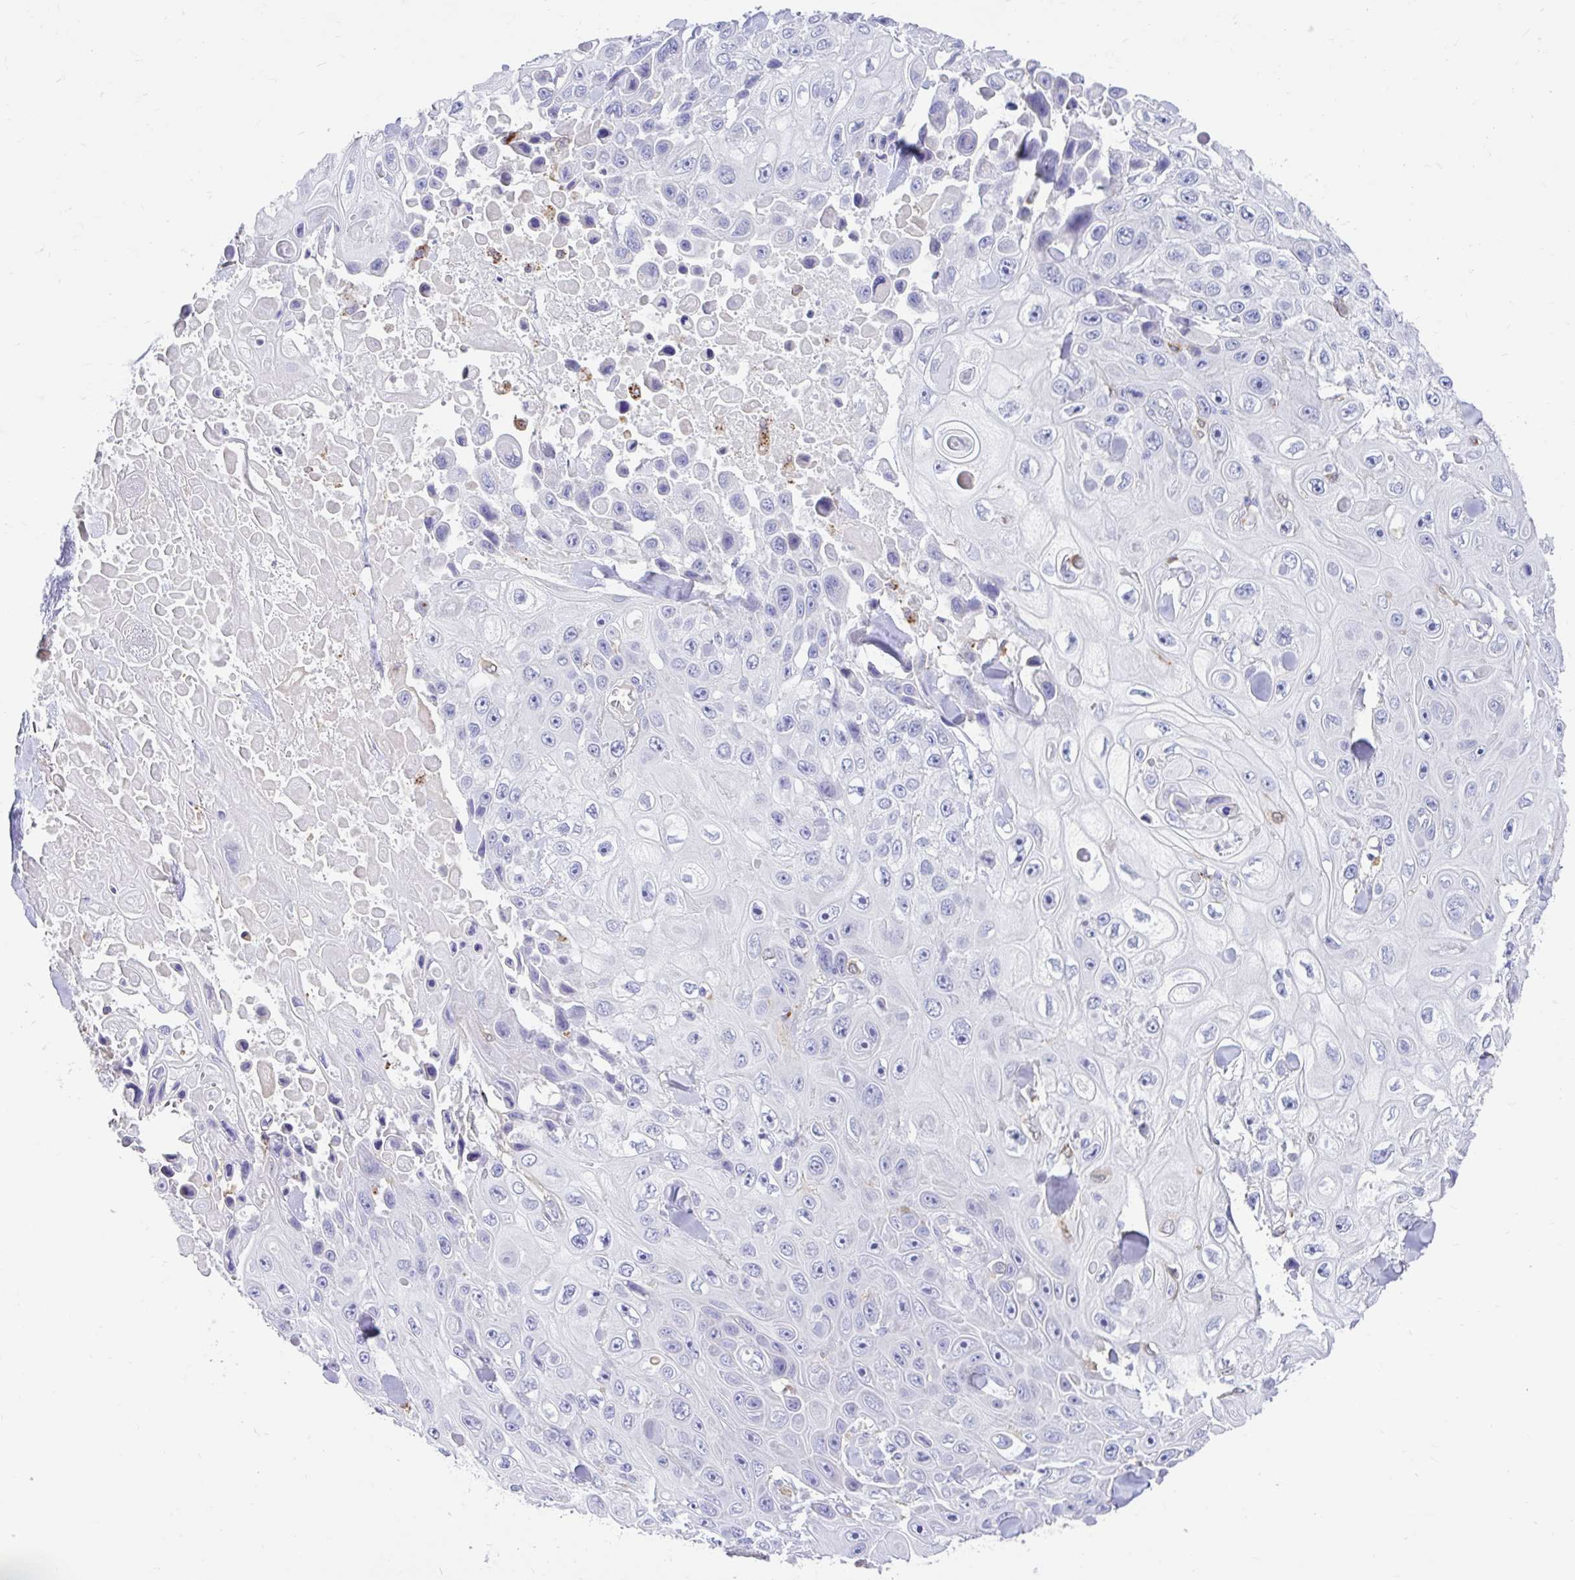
{"staining": {"intensity": "negative", "quantity": "none", "location": "none"}, "tissue": "skin cancer", "cell_type": "Tumor cells", "image_type": "cancer", "snomed": [{"axis": "morphology", "description": "Squamous cell carcinoma, NOS"}, {"axis": "topography", "description": "Skin"}], "caption": "The immunohistochemistry image has no significant staining in tumor cells of skin squamous cell carcinoma tissue.", "gene": "ZNF33A", "patient": {"sex": "male", "age": 82}}